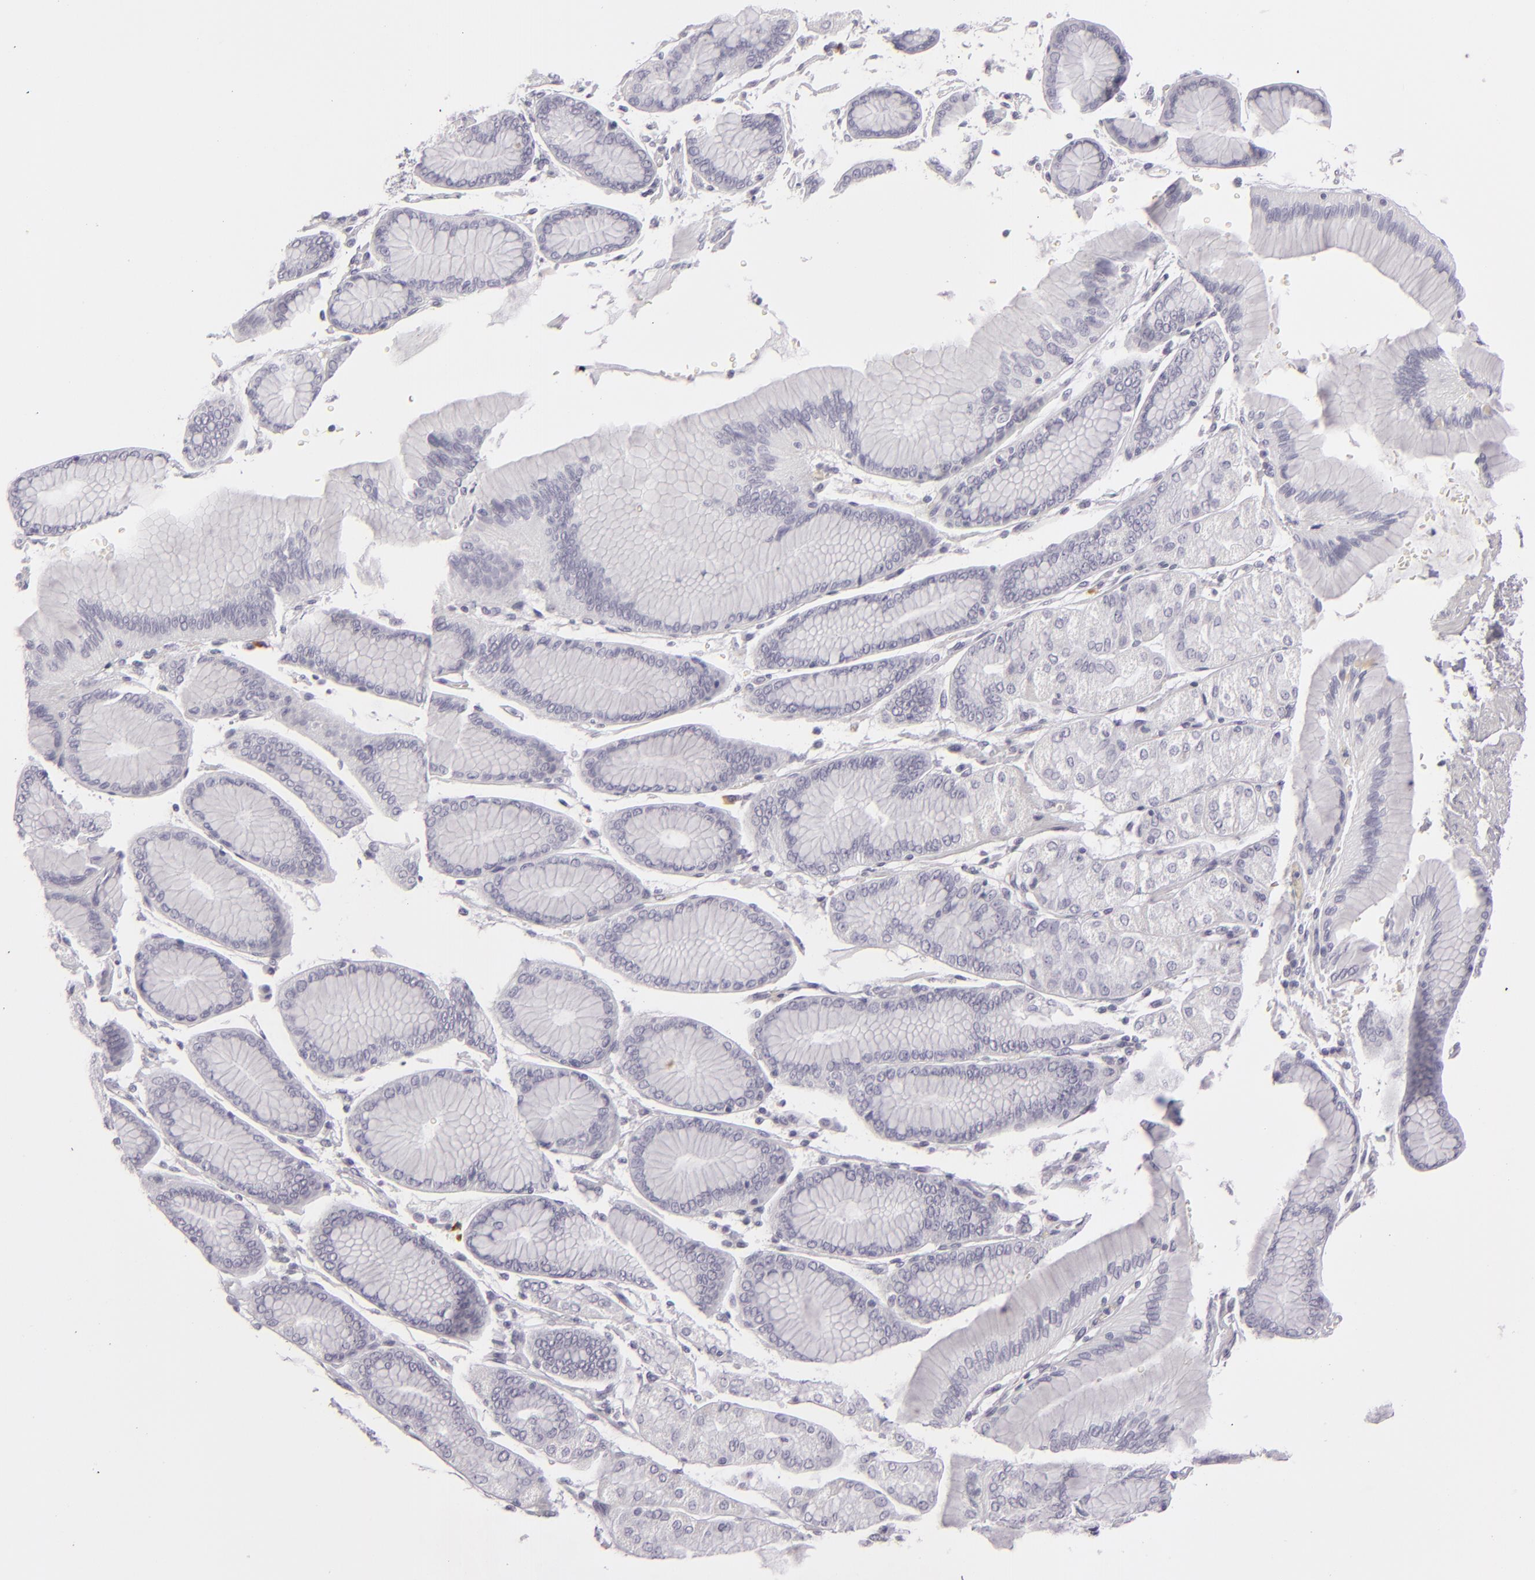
{"staining": {"intensity": "negative", "quantity": "none", "location": "none"}, "tissue": "stomach cancer", "cell_type": "Tumor cells", "image_type": "cancer", "snomed": [{"axis": "morphology", "description": "Adenocarcinoma, NOS"}, {"axis": "topography", "description": "Stomach, upper"}], "caption": "A micrograph of human stomach cancer (adenocarcinoma) is negative for staining in tumor cells.", "gene": "CDX2", "patient": {"sex": "female", "age": 50}}